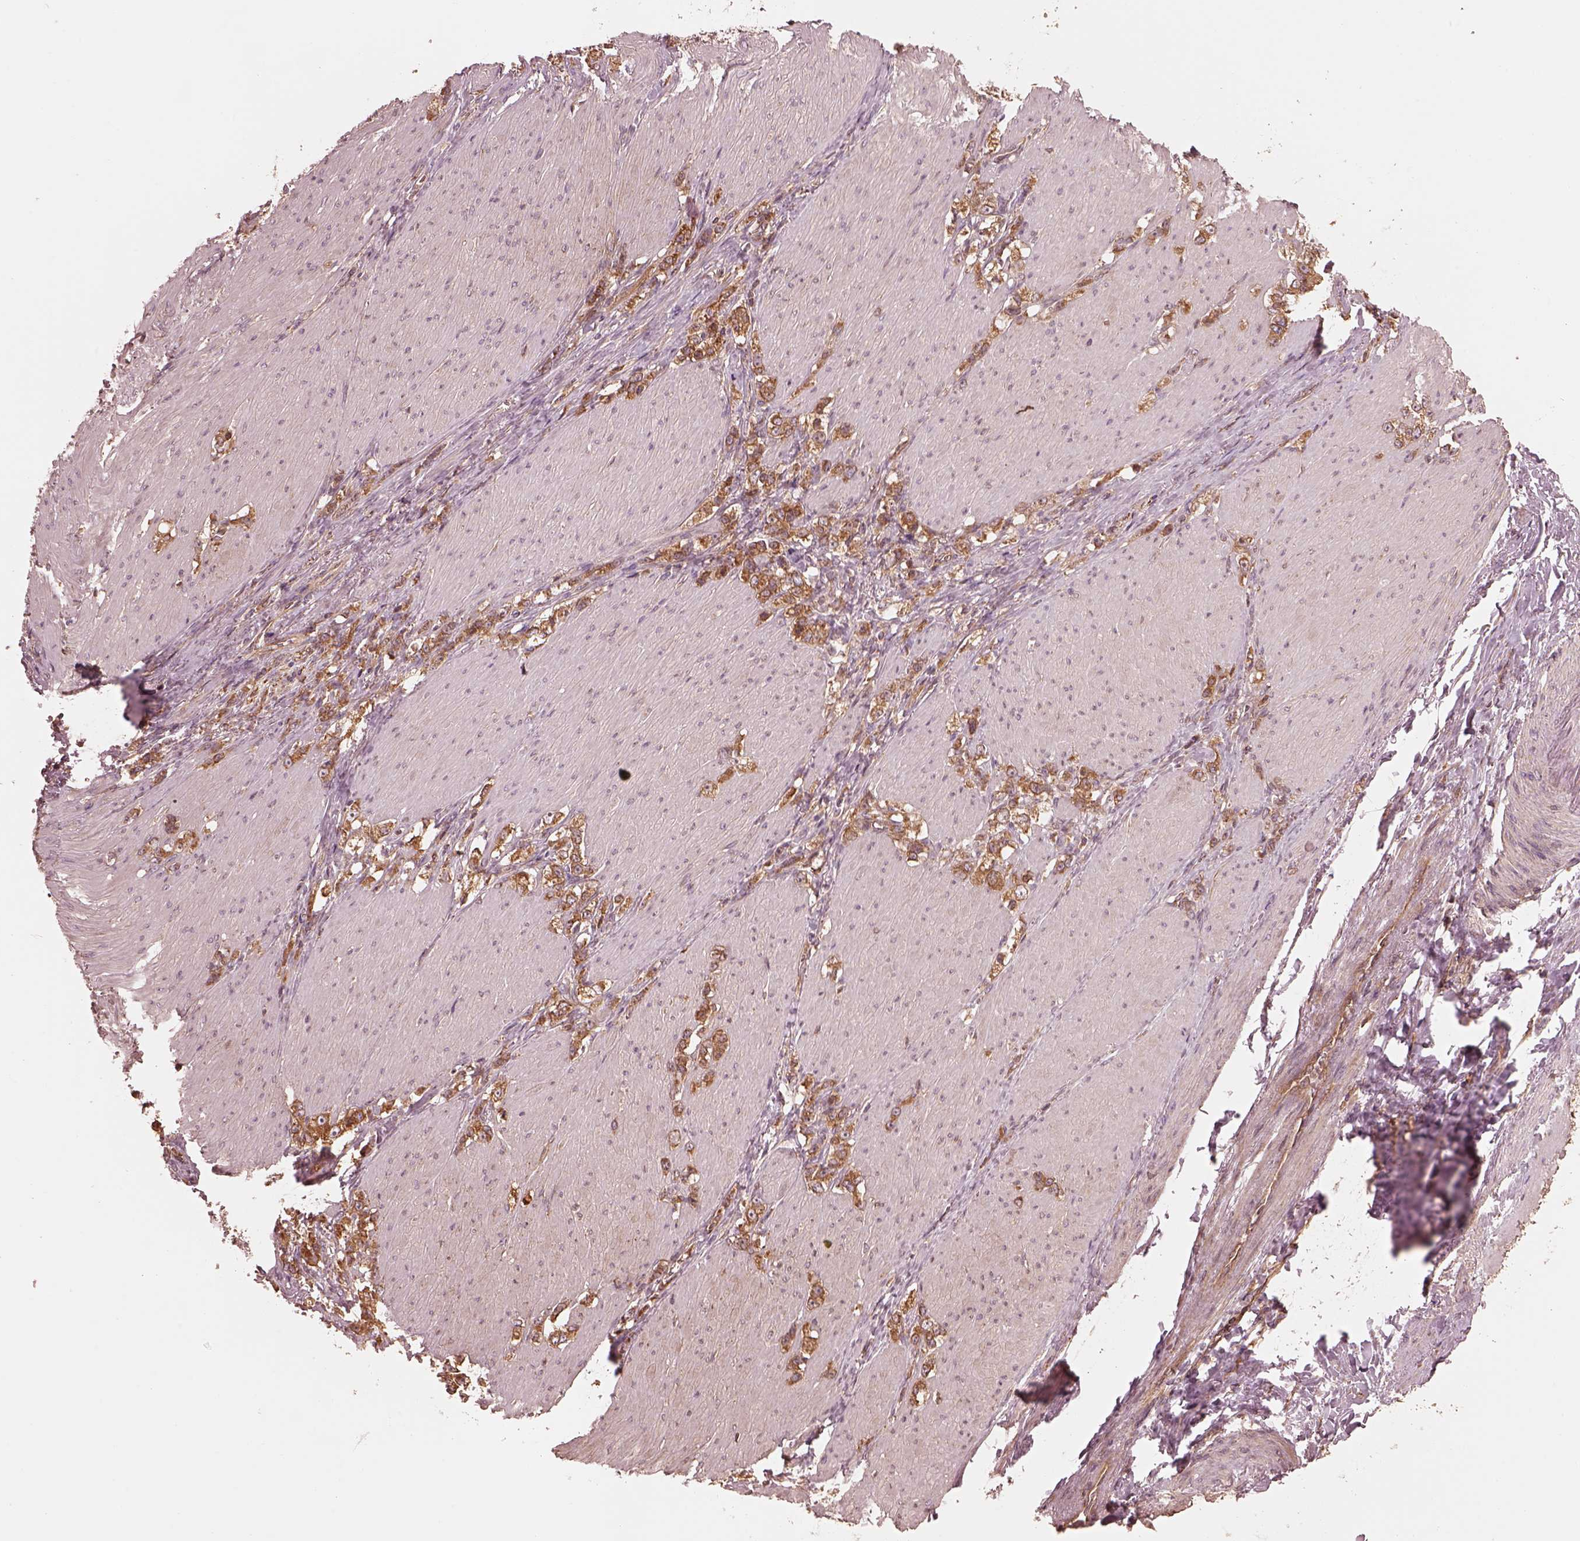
{"staining": {"intensity": "moderate", "quantity": ">75%", "location": "cytoplasmic/membranous"}, "tissue": "stomach cancer", "cell_type": "Tumor cells", "image_type": "cancer", "snomed": [{"axis": "morphology", "description": "Adenocarcinoma, NOS"}, {"axis": "topography", "description": "Stomach, lower"}], "caption": "Human adenocarcinoma (stomach) stained with a protein marker displays moderate staining in tumor cells.", "gene": "PIK3R2", "patient": {"sex": "male", "age": 88}}